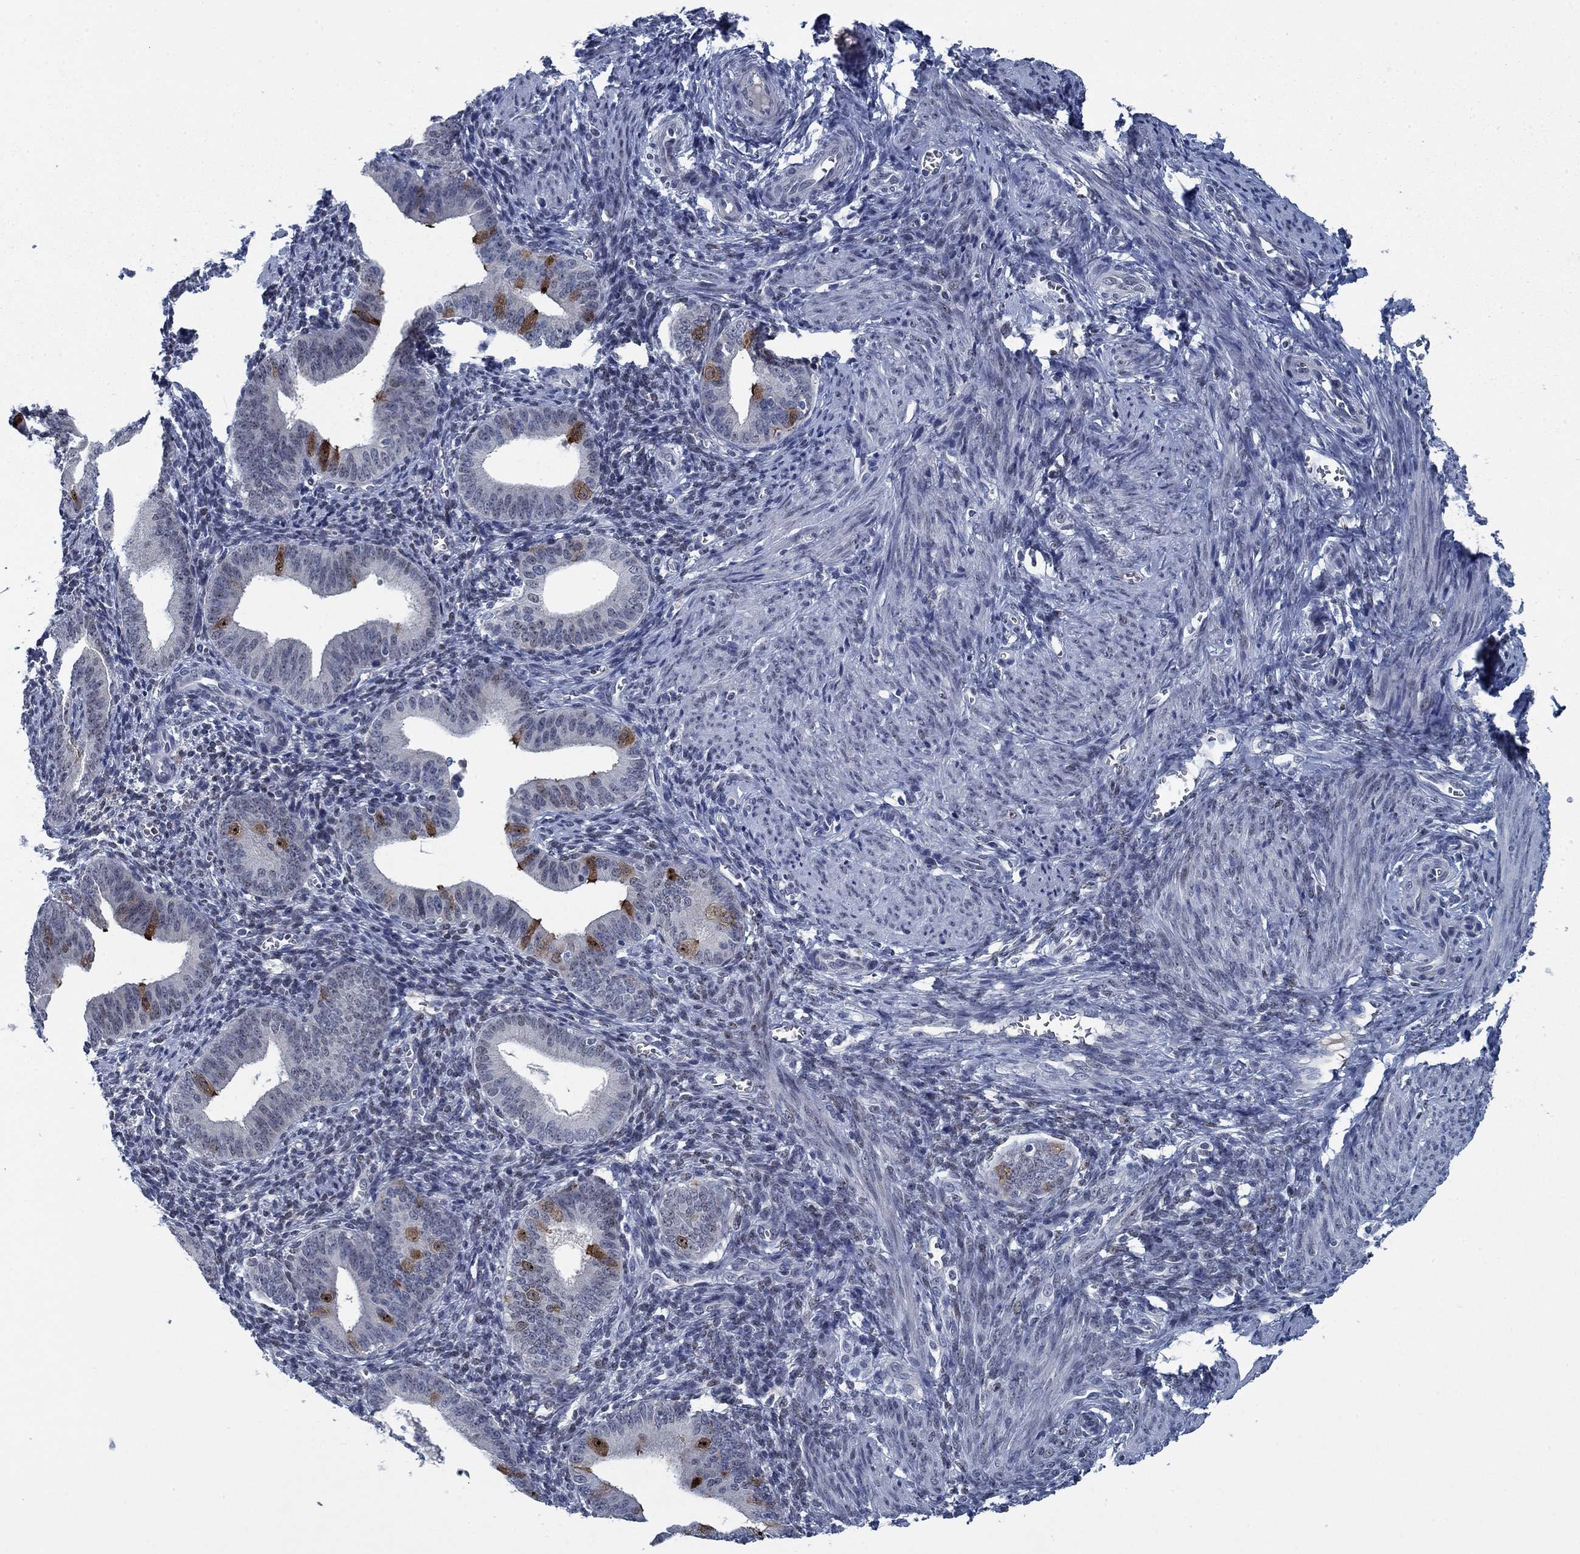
{"staining": {"intensity": "negative", "quantity": "none", "location": "none"}, "tissue": "endometrium", "cell_type": "Cells in endometrial stroma", "image_type": "normal", "snomed": [{"axis": "morphology", "description": "Normal tissue, NOS"}, {"axis": "topography", "description": "Endometrium"}], "caption": "The photomicrograph demonstrates no significant positivity in cells in endometrial stroma of endometrium.", "gene": "PNMA8A", "patient": {"sex": "female", "age": 42}}